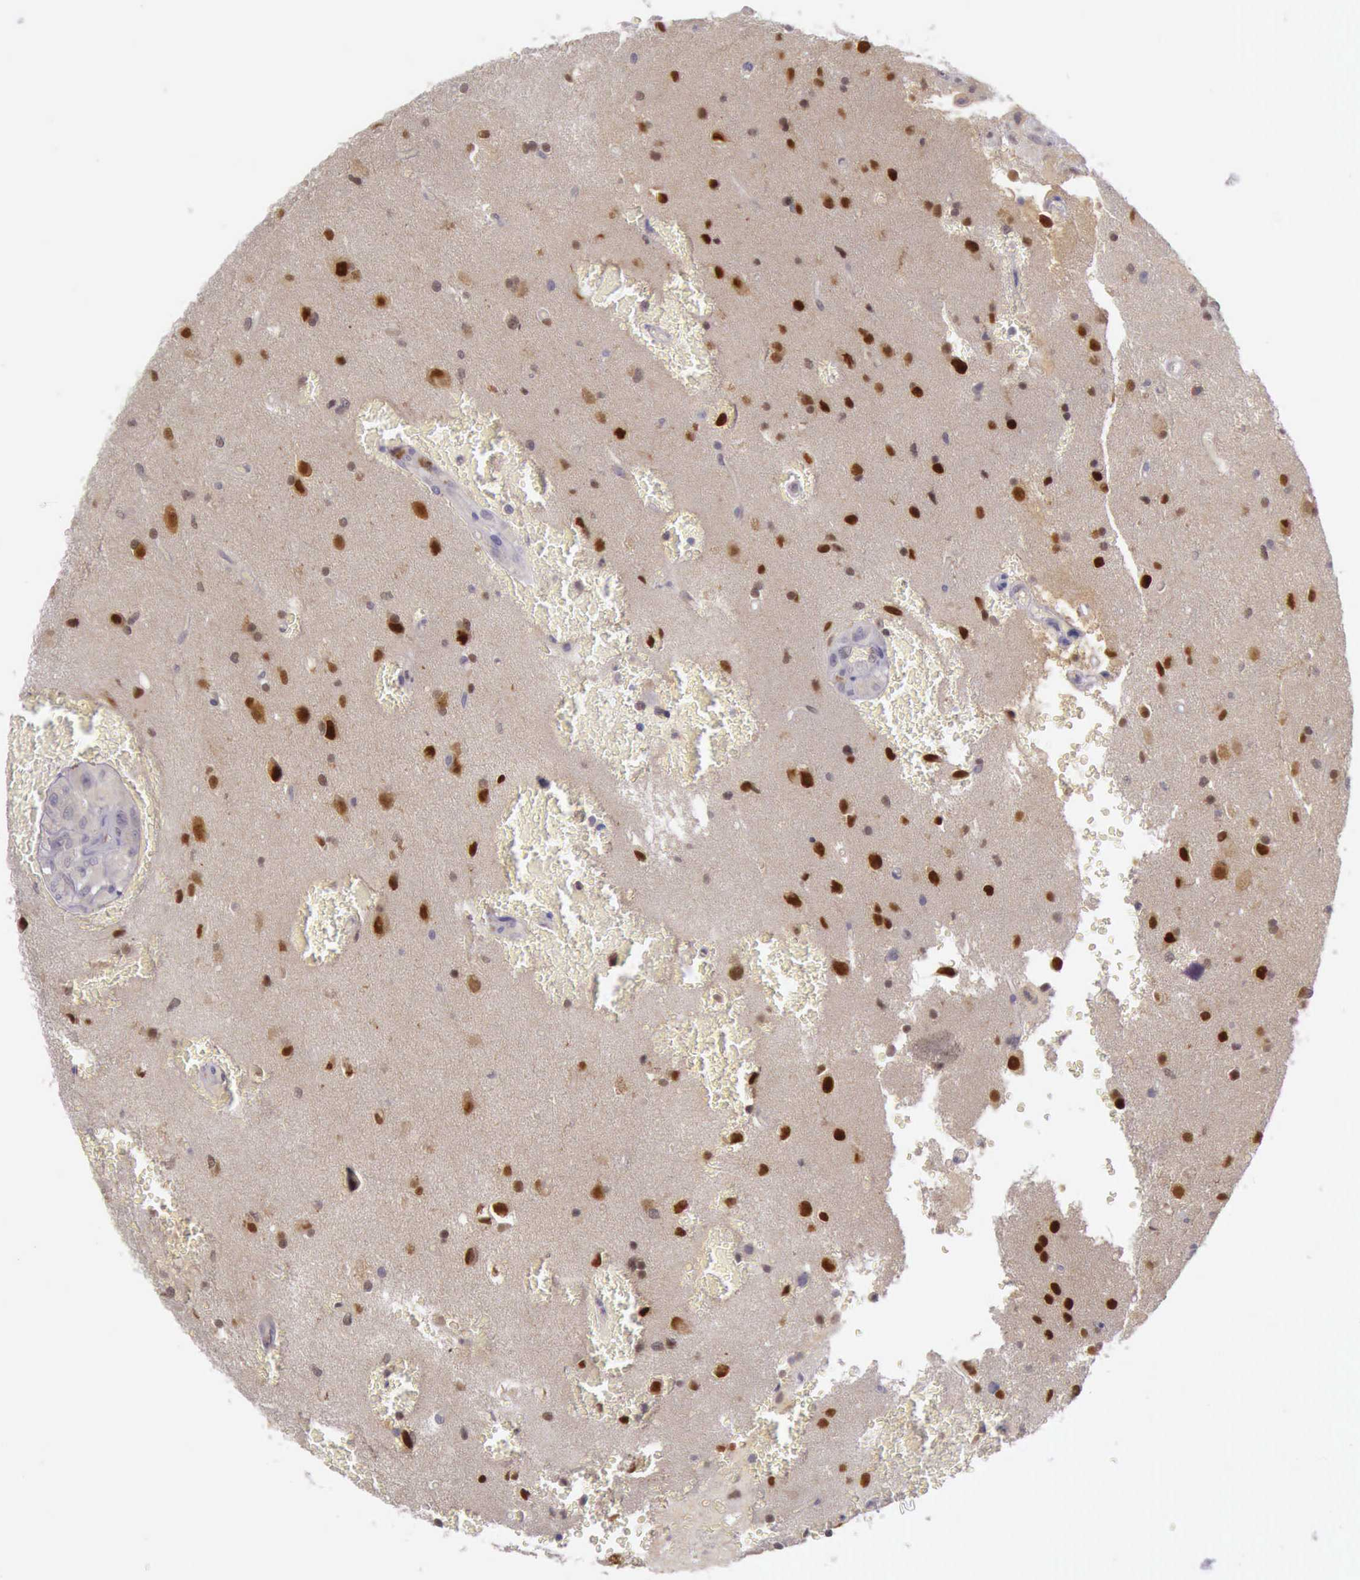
{"staining": {"intensity": "weak", "quantity": ">75%", "location": "cytoplasmic/membranous"}, "tissue": "glioma", "cell_type": "Tumor cells", "image_type": "cancer", "snomed": [{"axis": "morphology", "description": "Glioma, malignant, High grade"}, {"axis": "topography", "description": "Brain"}], "caption": "Tumor cells display low levels of weak cytoplasmic/membranous expression in approximately >75% of cells in human glioma.", "gene": "ARNT2", "patient": {"sex": "male", "age": 48}}